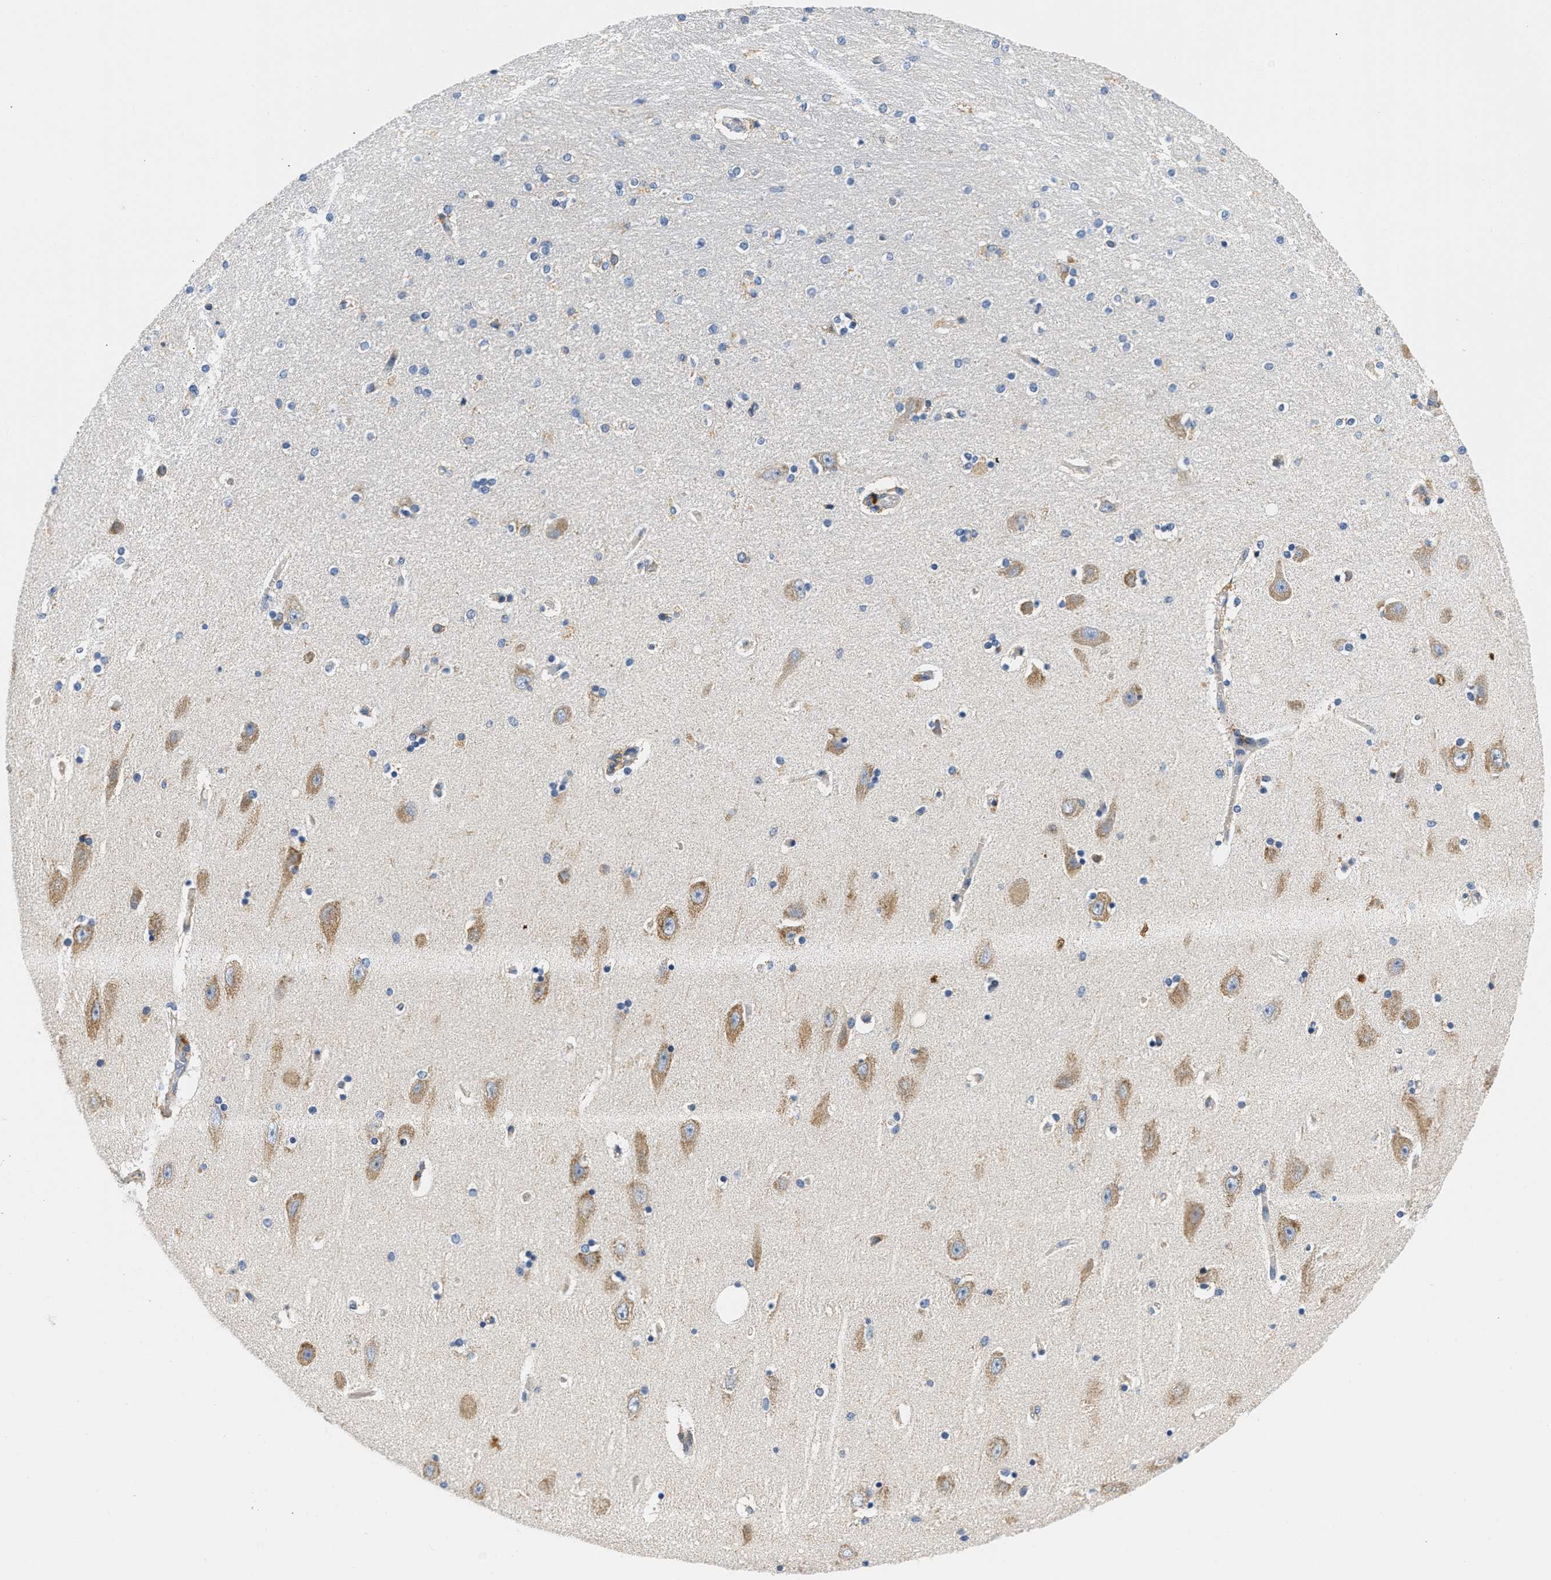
{"staining": {"intensity": "weak", "quantity": "<25%", "location": "cytoplasmic/membranous"}, "tissue": "hippocampus", "cell_type": "Glial cells", "image_type": "normal", "snomed": [{"axis": "morphology", "description": "Normal tissue, NOS"}, {"axis": "topography", "description": "Hippocampus"}], "caption": "The IHC micrograph has no significant staining in glial cells of hippocampus.", "gene": "HDHD3", "patient": {"sex": "female", "age": 54}}